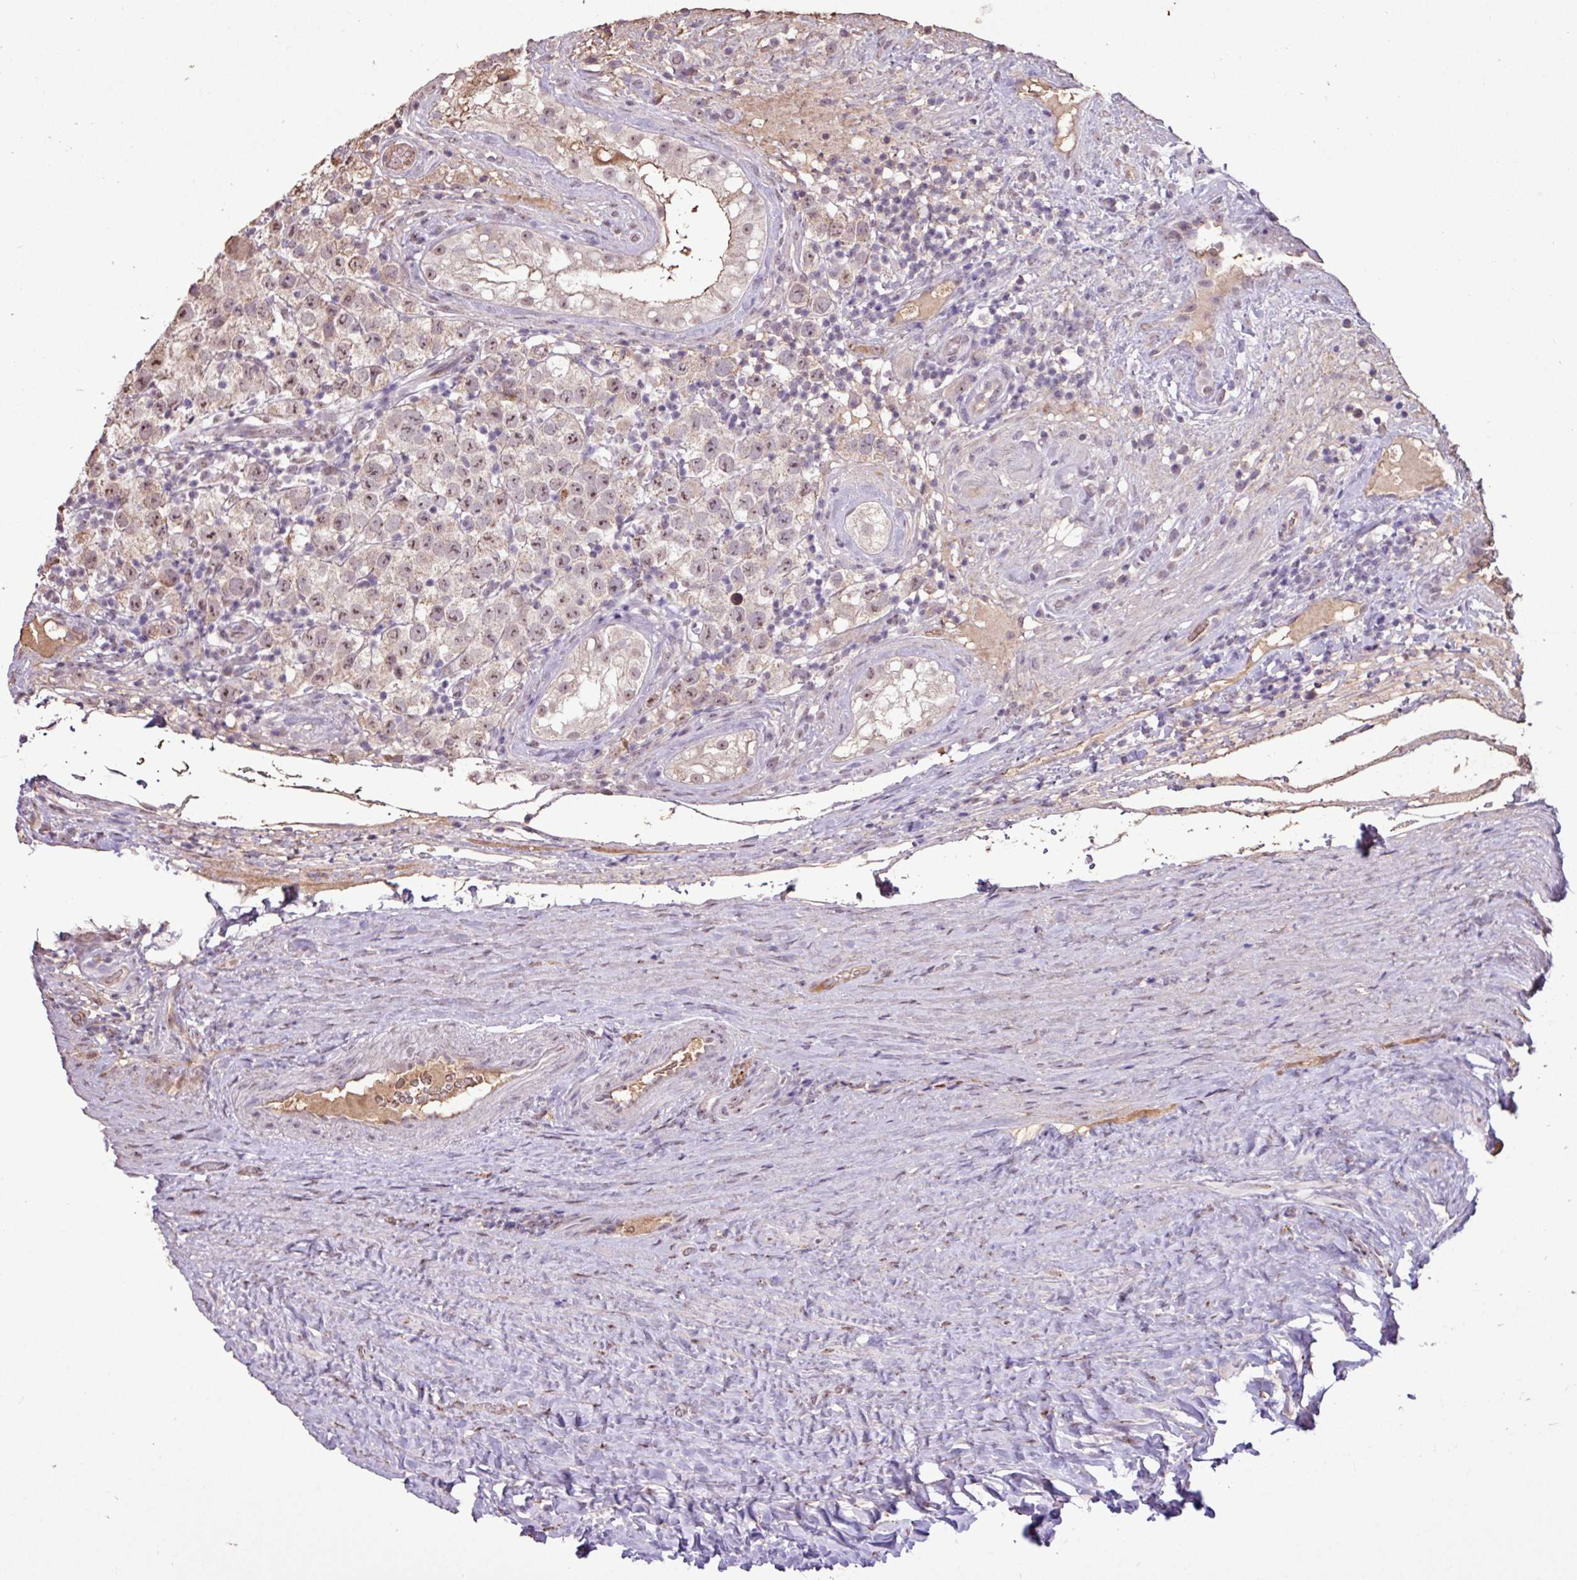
{"staining": {"intensity": "weak", "quantity": ">75%", "location": "nuclear"}, "tissue": "testis cancer", "cell_type": "Tumor cells", "image_type": "cancer", "snomed": [{"axis": "morphology", "description": "Seminoma, NOS"}, {"axis": "morphology", "description": "Carcinoma, Embryonal, NOS"}, {"axis": "topography", "description": "Testis"}], "caption": "Protein expression by immunohistochemistry displays weak nuclear positivity in approximately >75% of tumor cells in testis cancer.", "gene": "L3MBTL3", "patient": {"sex": "male", "age": 41}}